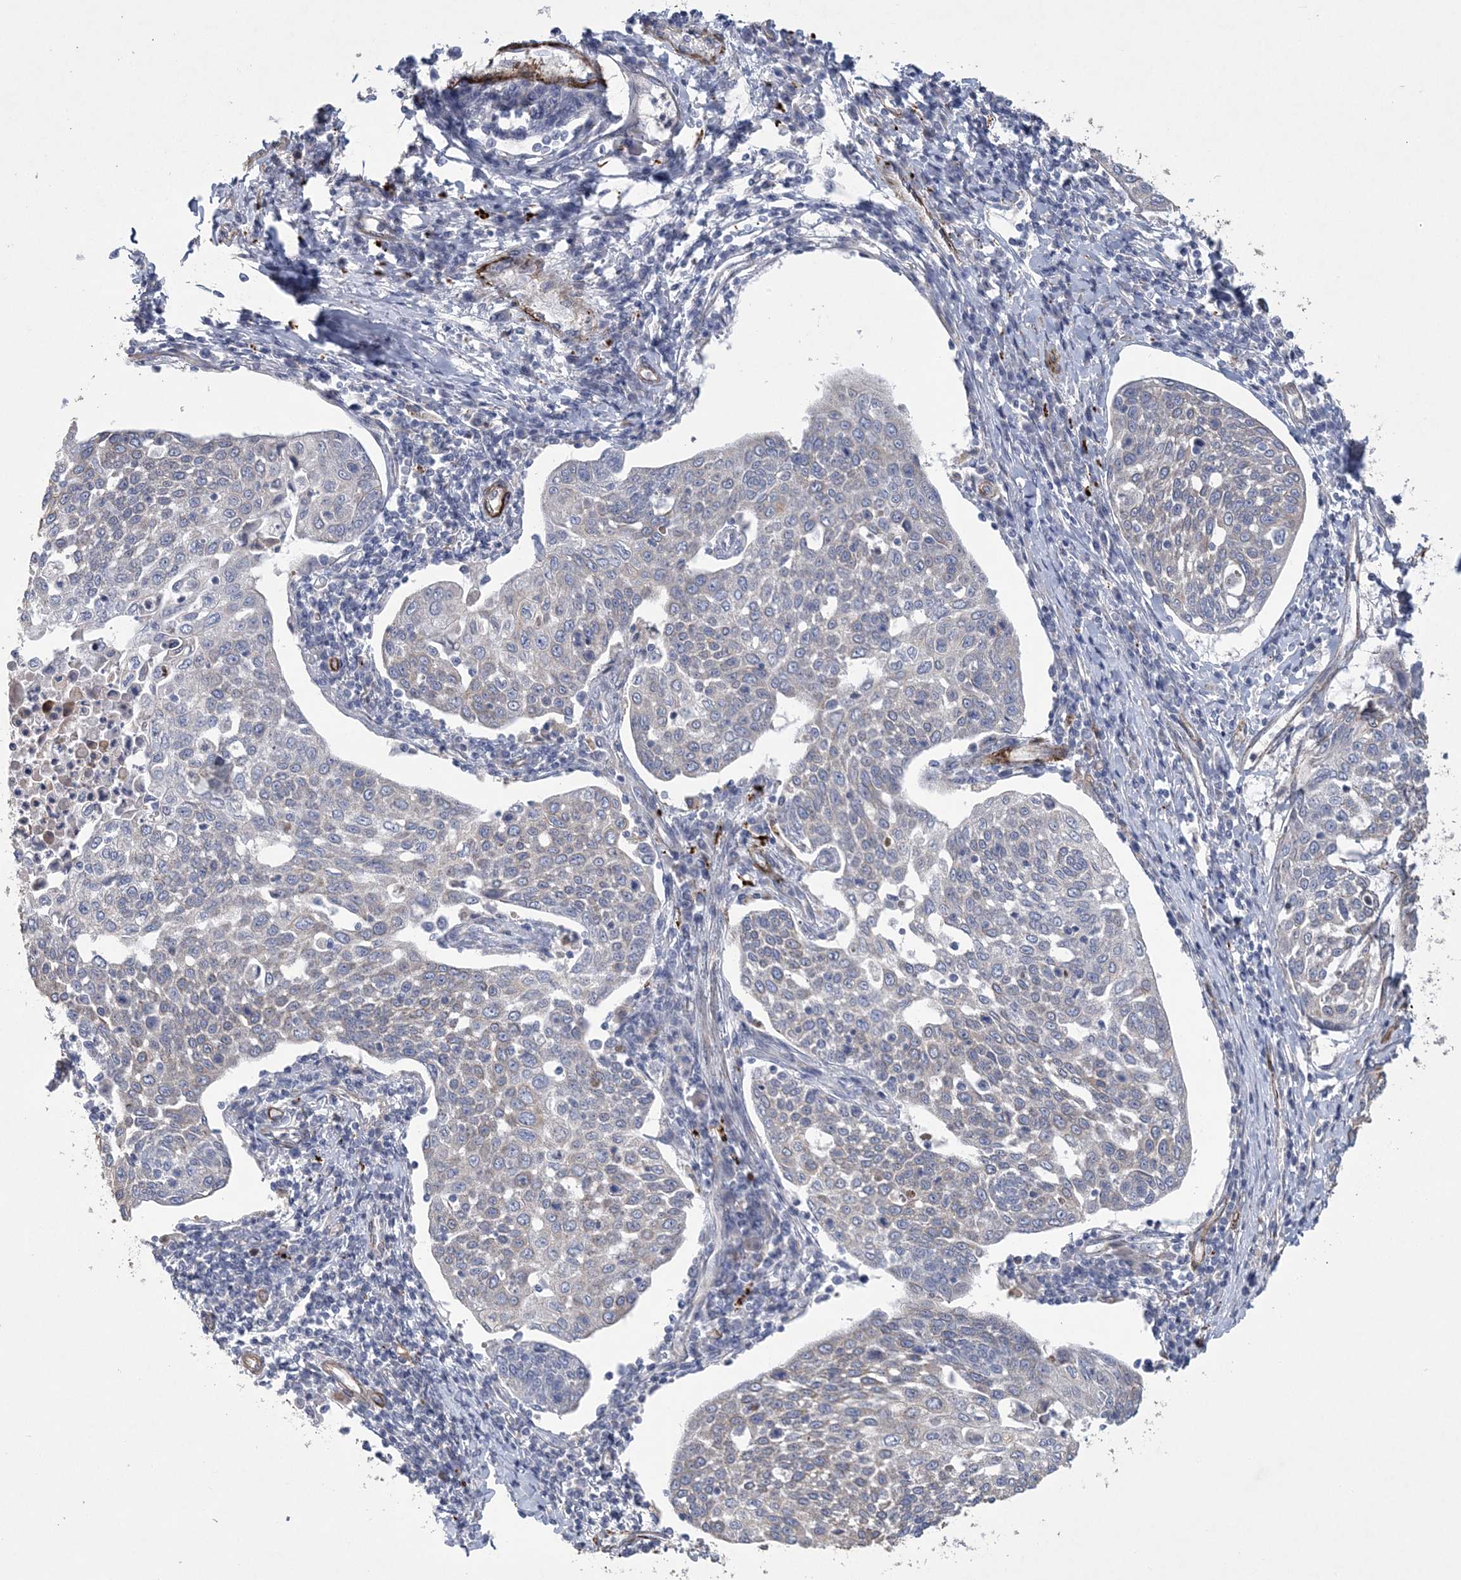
{"staining": {"intensity": "negative", "quantity": "none", "location": "none"}, "tissue": "cervical cancer", "cell_type": "Tumor cells", "image_type": "cancer", "snomed": [{"axis": "morphology", "description": "Squamous cell carcinoma, NOS"}, {"axis": "topography", "description": "Cervix"}], "caption": "Tumor cells show no significant staining in cervical squamous cell carcinoma.", "gene": "ARSJ", "patient": {"sex": "female", "age": 34}}